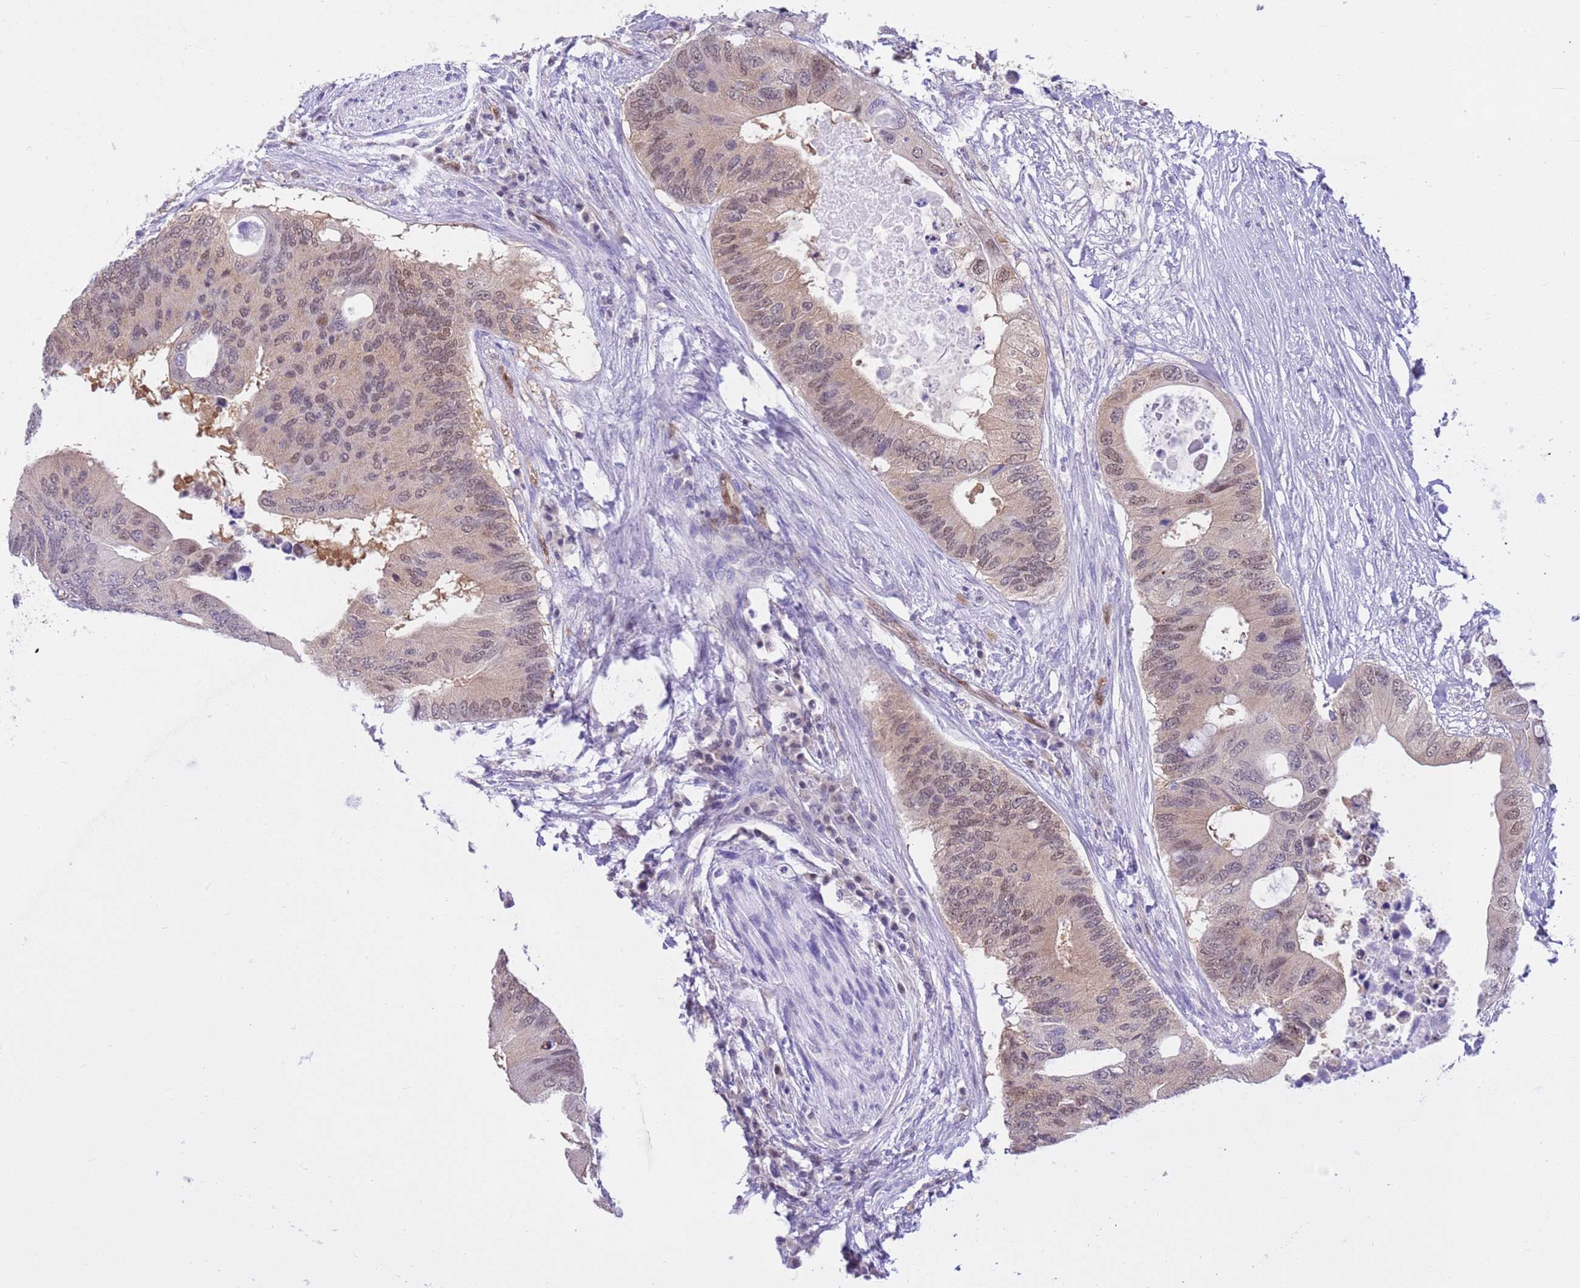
{"staining": {"intensity": "weak", "quantity": ">75%", "location": "cytoplasmic/membranous,nuclear"}, "tissue": "colorectal cancer", "cell_type": "Tumor cells", "image_type": "cancer", "snomed": [{"axis": "morphology", "description": "Adenocarcinoma, NOS"}, {"axis": "topography", "description": "Colon"}], "caption": "Protein staining of colorectal adenocarcinoma tissue demonstrates weak cytoplasmic/membranous and nuclear expression in approximately >75% of tumor cells.", "gene": "DDI2", "patient": {"sex": "male", "age": 71}}